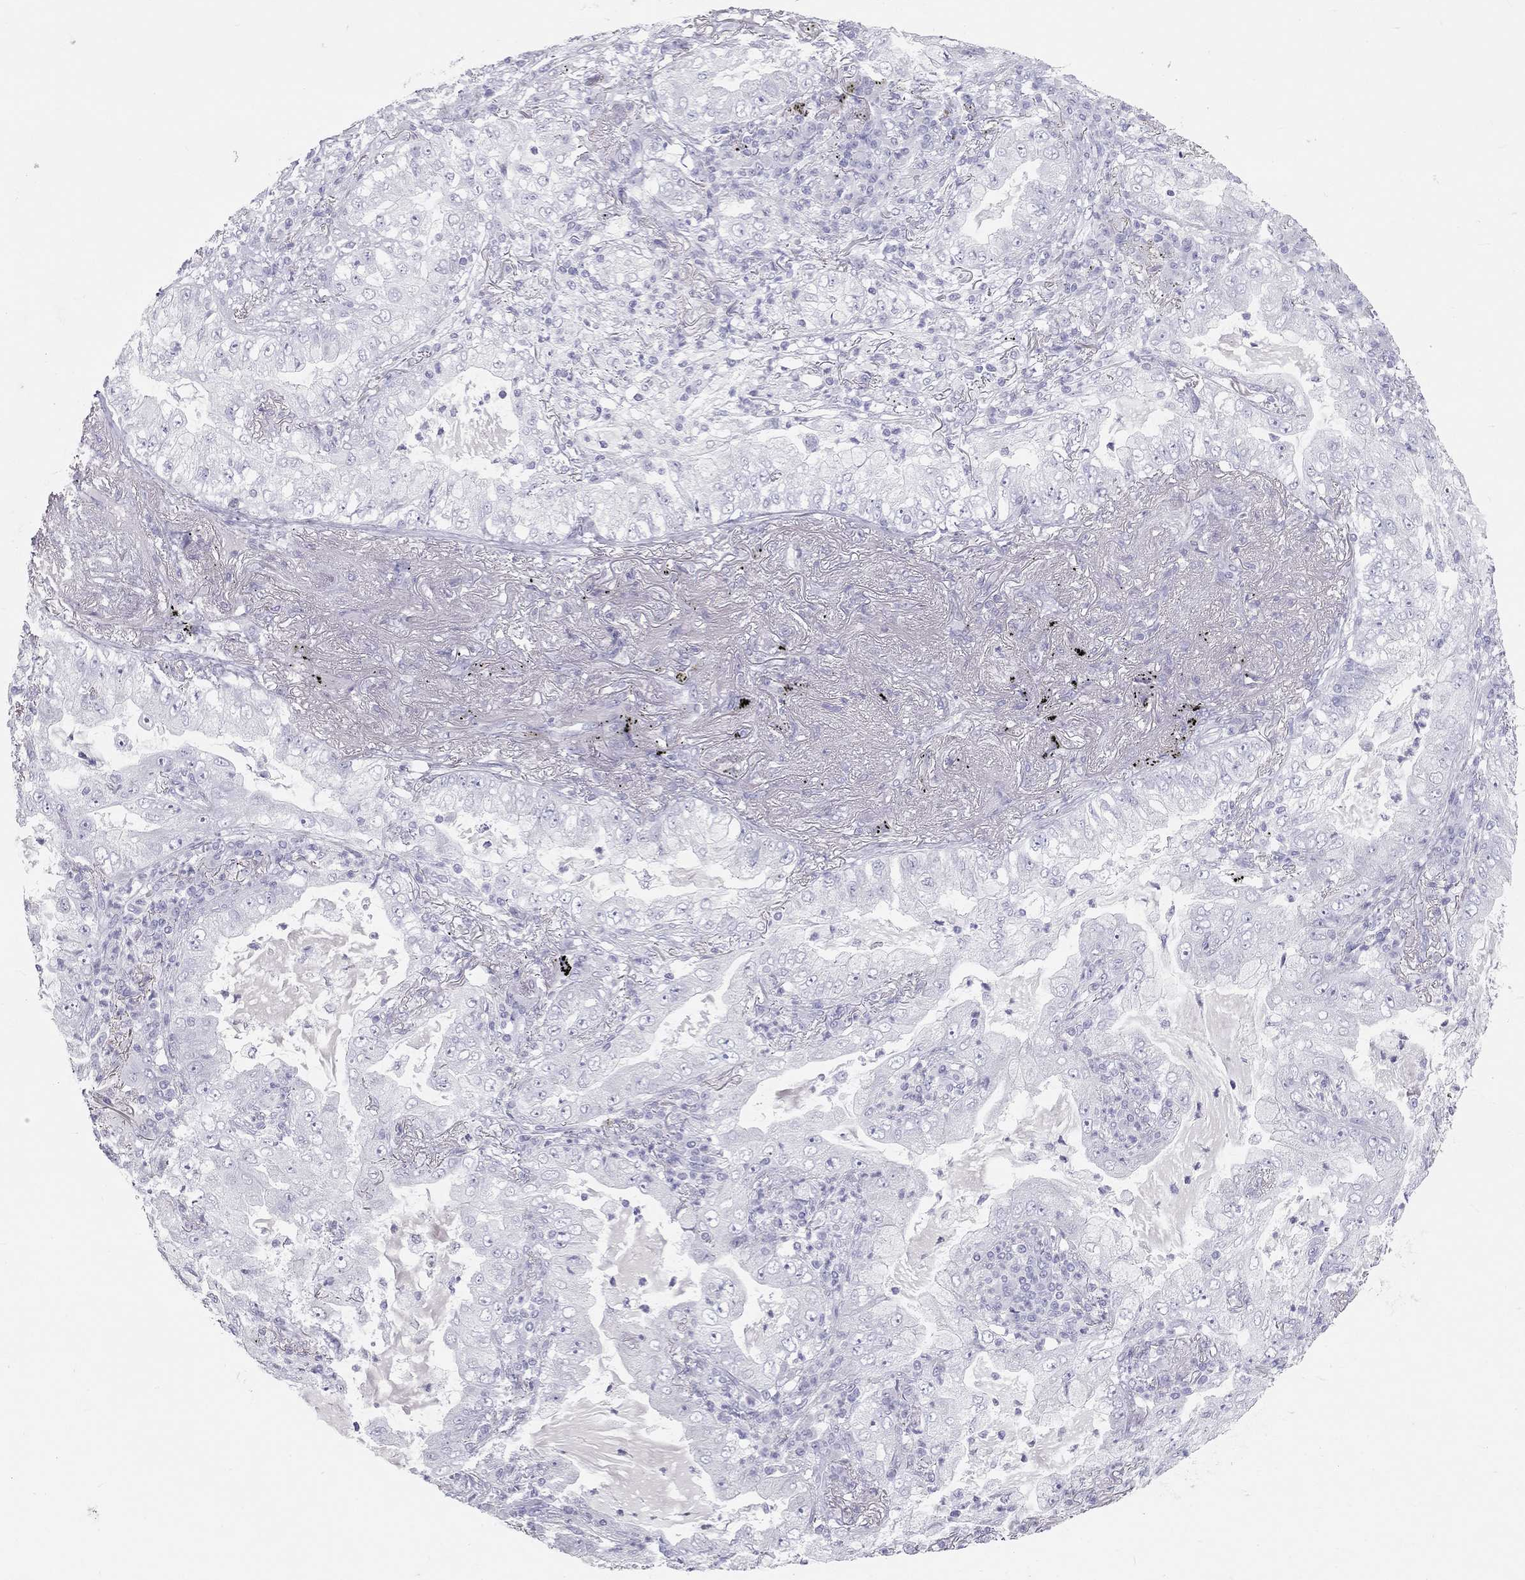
{"staining": {"intensity": "negative", "quantity": "none", "location": "none"}, "tissue": "lung cancer", "cell_type": "Tumor cells", "image_type": "cancer", "snomed": [{"axis": "morphology", "description": "Adenocarcinoma, NOS"}, {"axis": "topography", "description": "Lung"}], "caption": "Protein analysis of lung cancer reveals no significant positivity in tumor cells.", "gene": "KLRG1", "patient": {"sex": "female", "age": 73}}